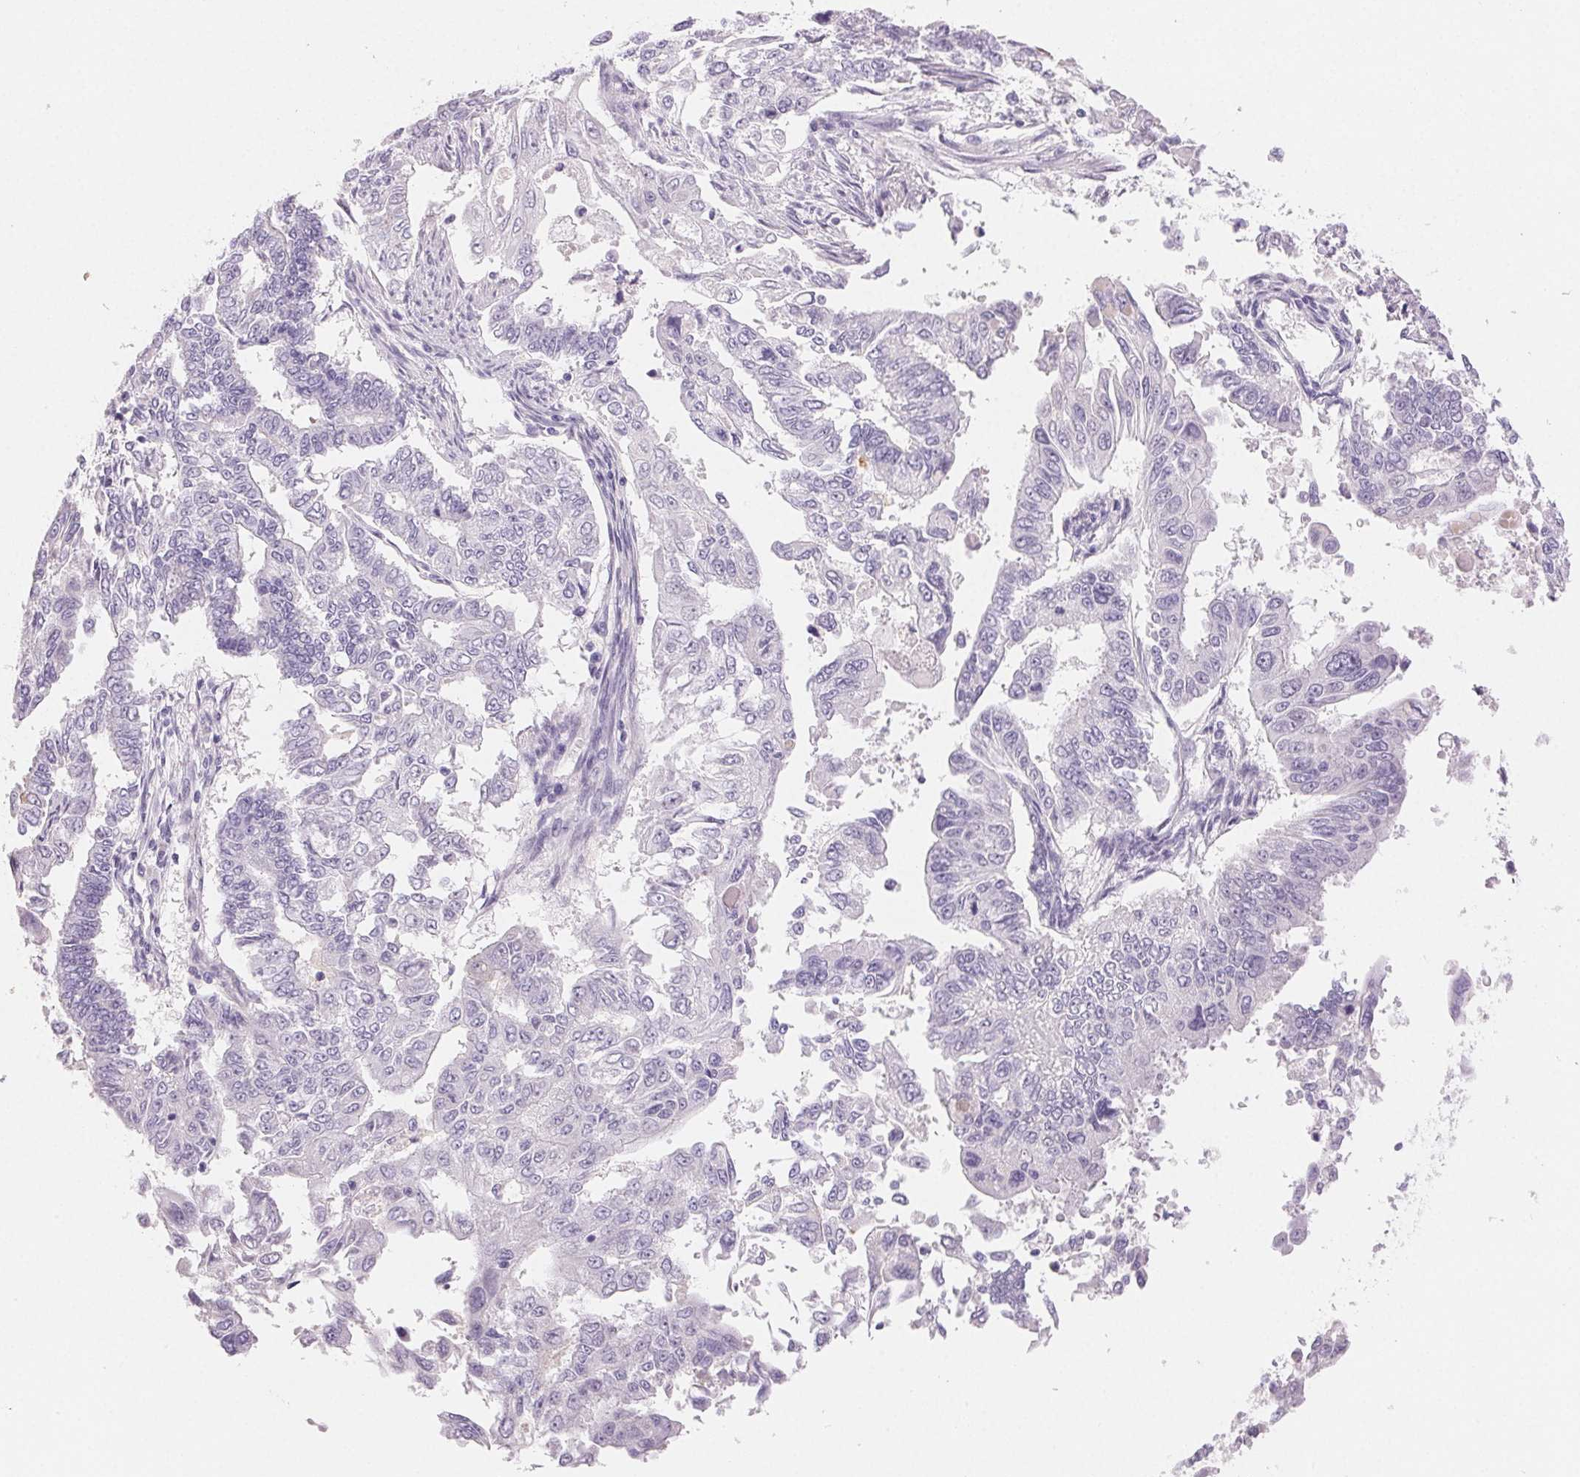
{"staining": {"intensity": "negative", "quantity": "none", "location": "none"}, "tissue": "endometrial cancer", "cell_type": "Tumor cells", "image_type": "cancer", "snomed": [{"axis": "morphology", "description": "Adenocarcinoma, NOS"}, {"axis": "topography", "description": "Uterus"}], "caption": "Tumor cells are negative for protein expression in human endometrial adenocarcinoma.", "gene": "BPIFB2", "patient": {"sex": "female", "age": 59}}